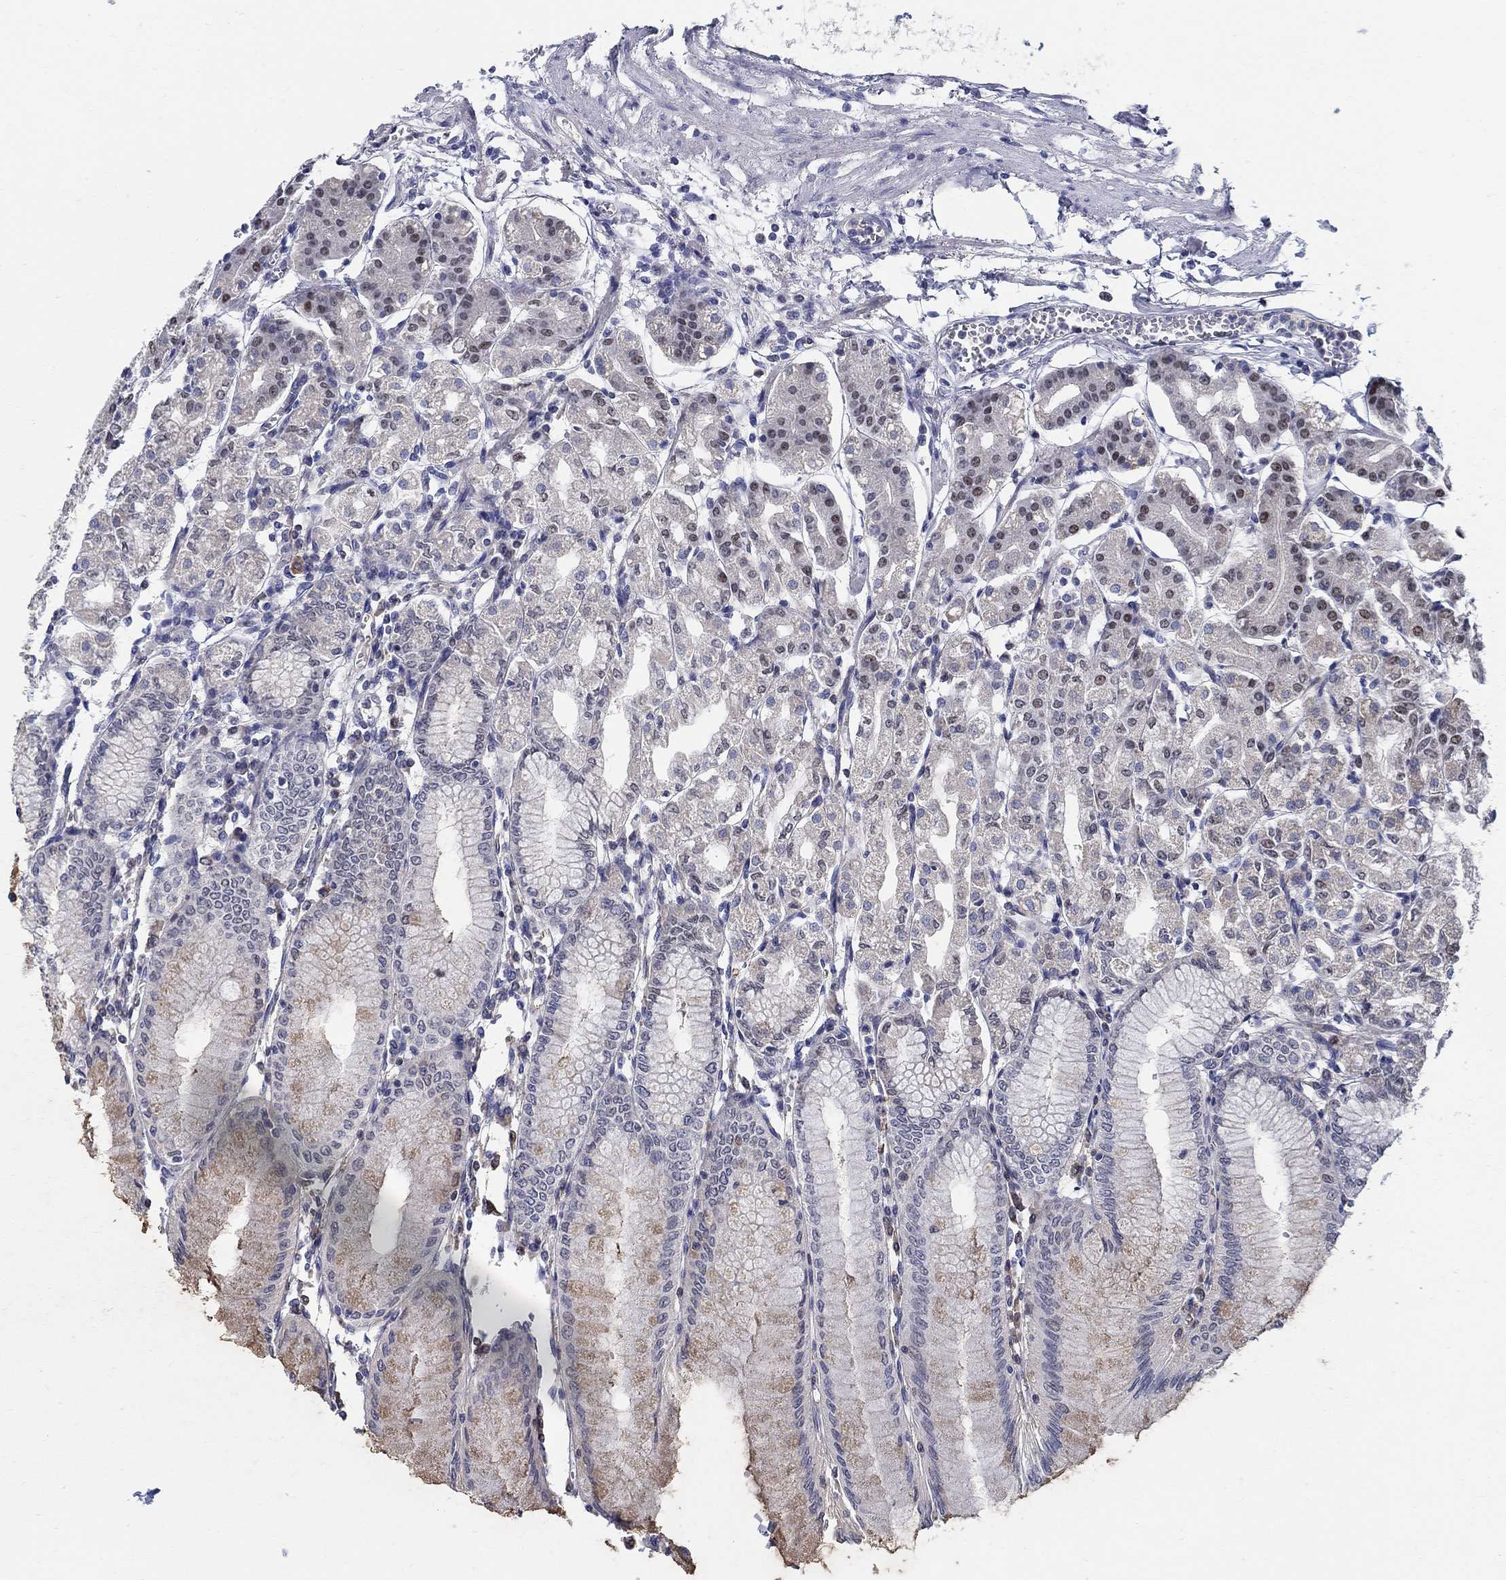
{"staining": {"intensity": "moderate", "quantity": "<25%", "location": "nuclear"}, "tissue": "stomach", "cell_type": "Glandular cells", "image_type": "normal", "snomed": [{"axis": "morphology", "description": "Normal tissue, NOS"}, {"axis": "topography", "description": "Skeletal muscle"}, {"axis": "topography", "description": "Stomach"}], "caption": "Stomach stained for a protein (brown) reveals moderate nuclear positive expression in about <25% of glandular cells.", "gene": "C16orf46", "patient": {"sex": "female", "age": 57}}